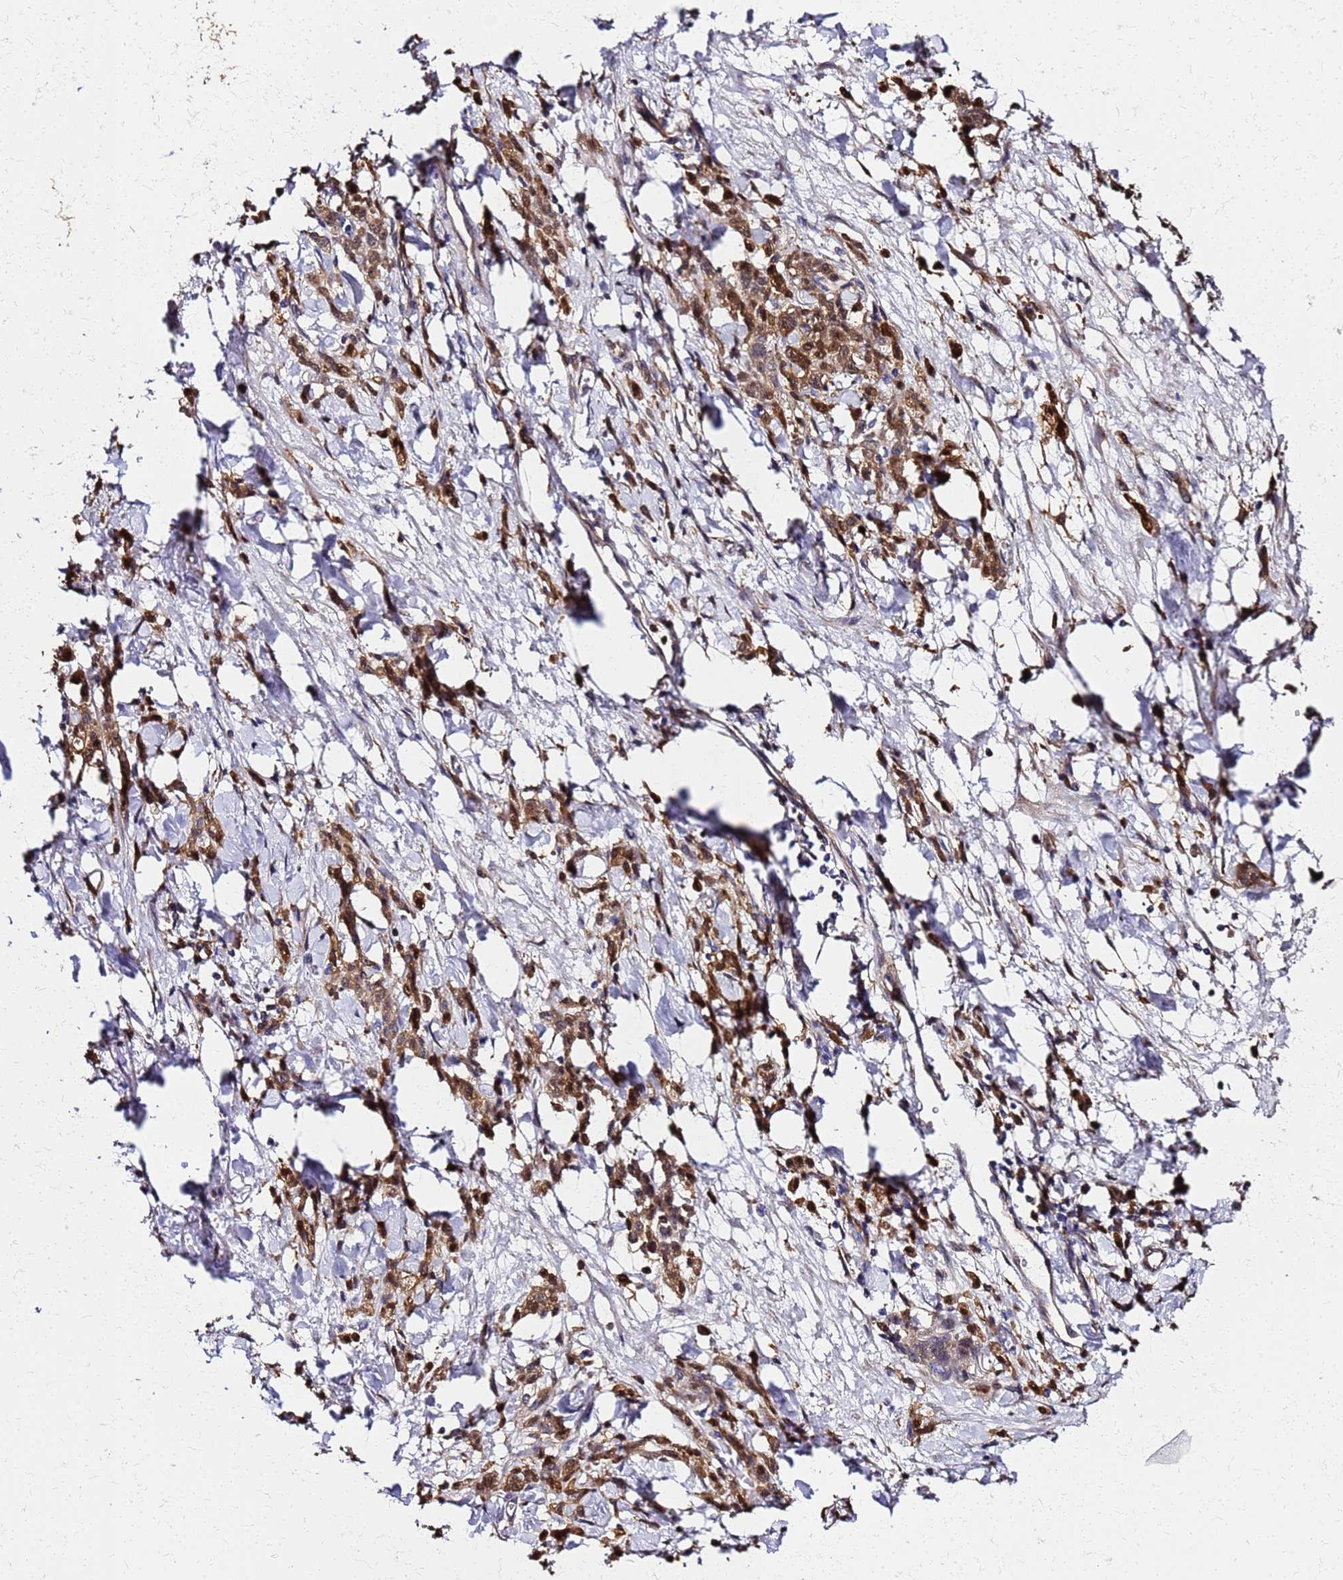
{"staining": {"intensity": "strong", "quantity": ">75%", "location": "cytoplasmic/membranous,nuclear"}, "tissue": "stomach cancer", "cell_type": "Tumor cells", "image_type": "cancer", "snomed": [{"axis": "morphology", "description": "Normal tissue, NOS"}, {"axis": "morphology", "description": "Adenocarcinoma, NOS"}, {"axis": "topography", "description": "Stomach"}], "caption": "This histopathology image demonstrates stomach cancer (adenocarcinoma) stained with immunohistochemistry to label a protein in brown. The cytoplasmic/membranous and nuclear of tumor cells show strong positivity for the protein. Nuclei are counter-stained blue.", "gene": "S100A11", "patient": {"sex": "male", "age": 82}}